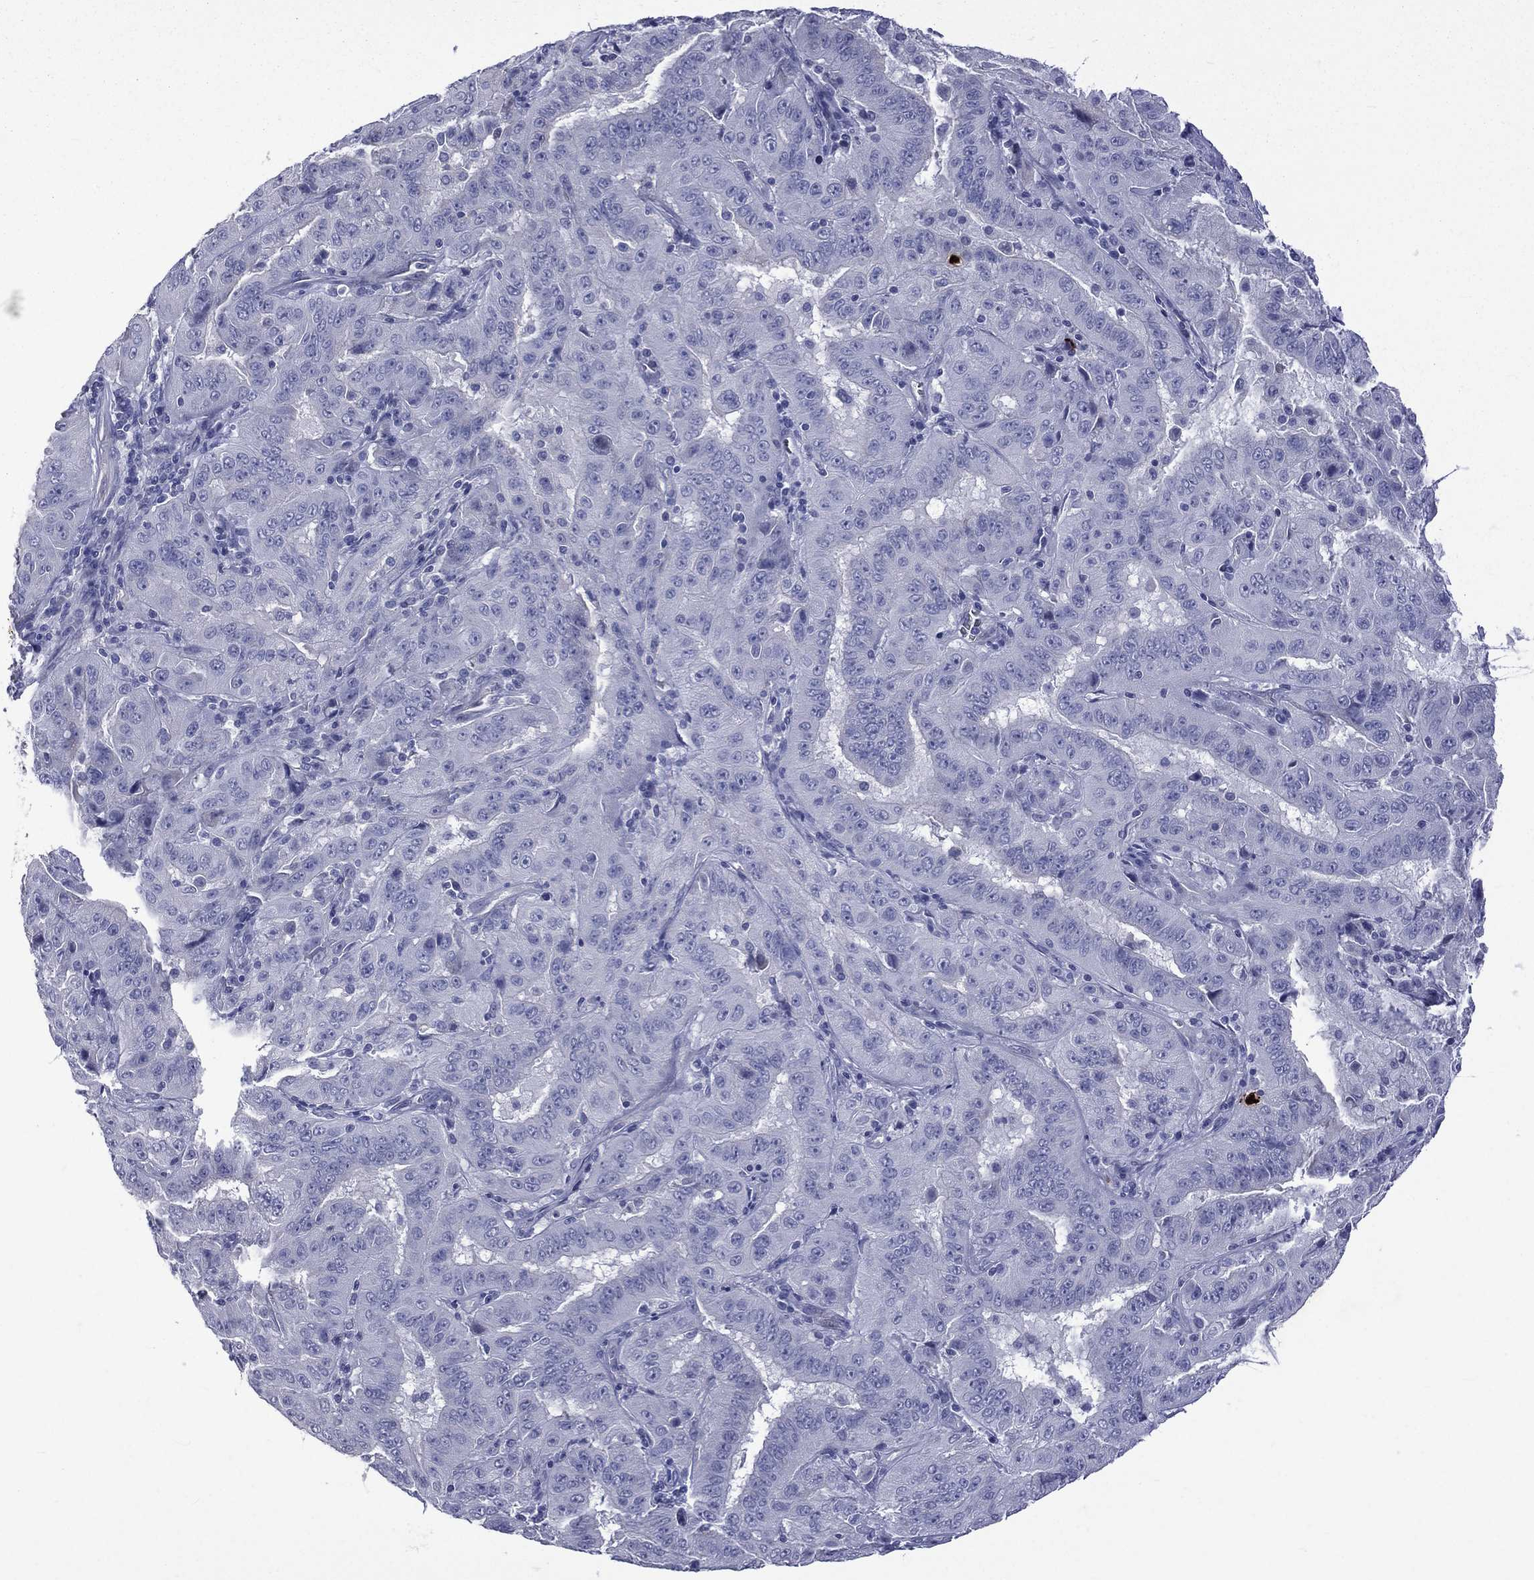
{"staining": {"intensity": "negative", "quantity": "none", "location": "none"}, "tissue": "pancreatic cancer", "cell_type": "Tumor cells", "image_type": "cancer", "snomed": [{"axis": "morphology", "description": "Adenocarcinoma, NOS"}, {"axis": "topography", "description": "Pancreas"}], "caption": "This is an IHC histopathology image of human pancreatic adenocarcinoma. There is no positivity in tumor cells.", "gene": "ELANE", "patient": {"sex": "male", "age": 63}}